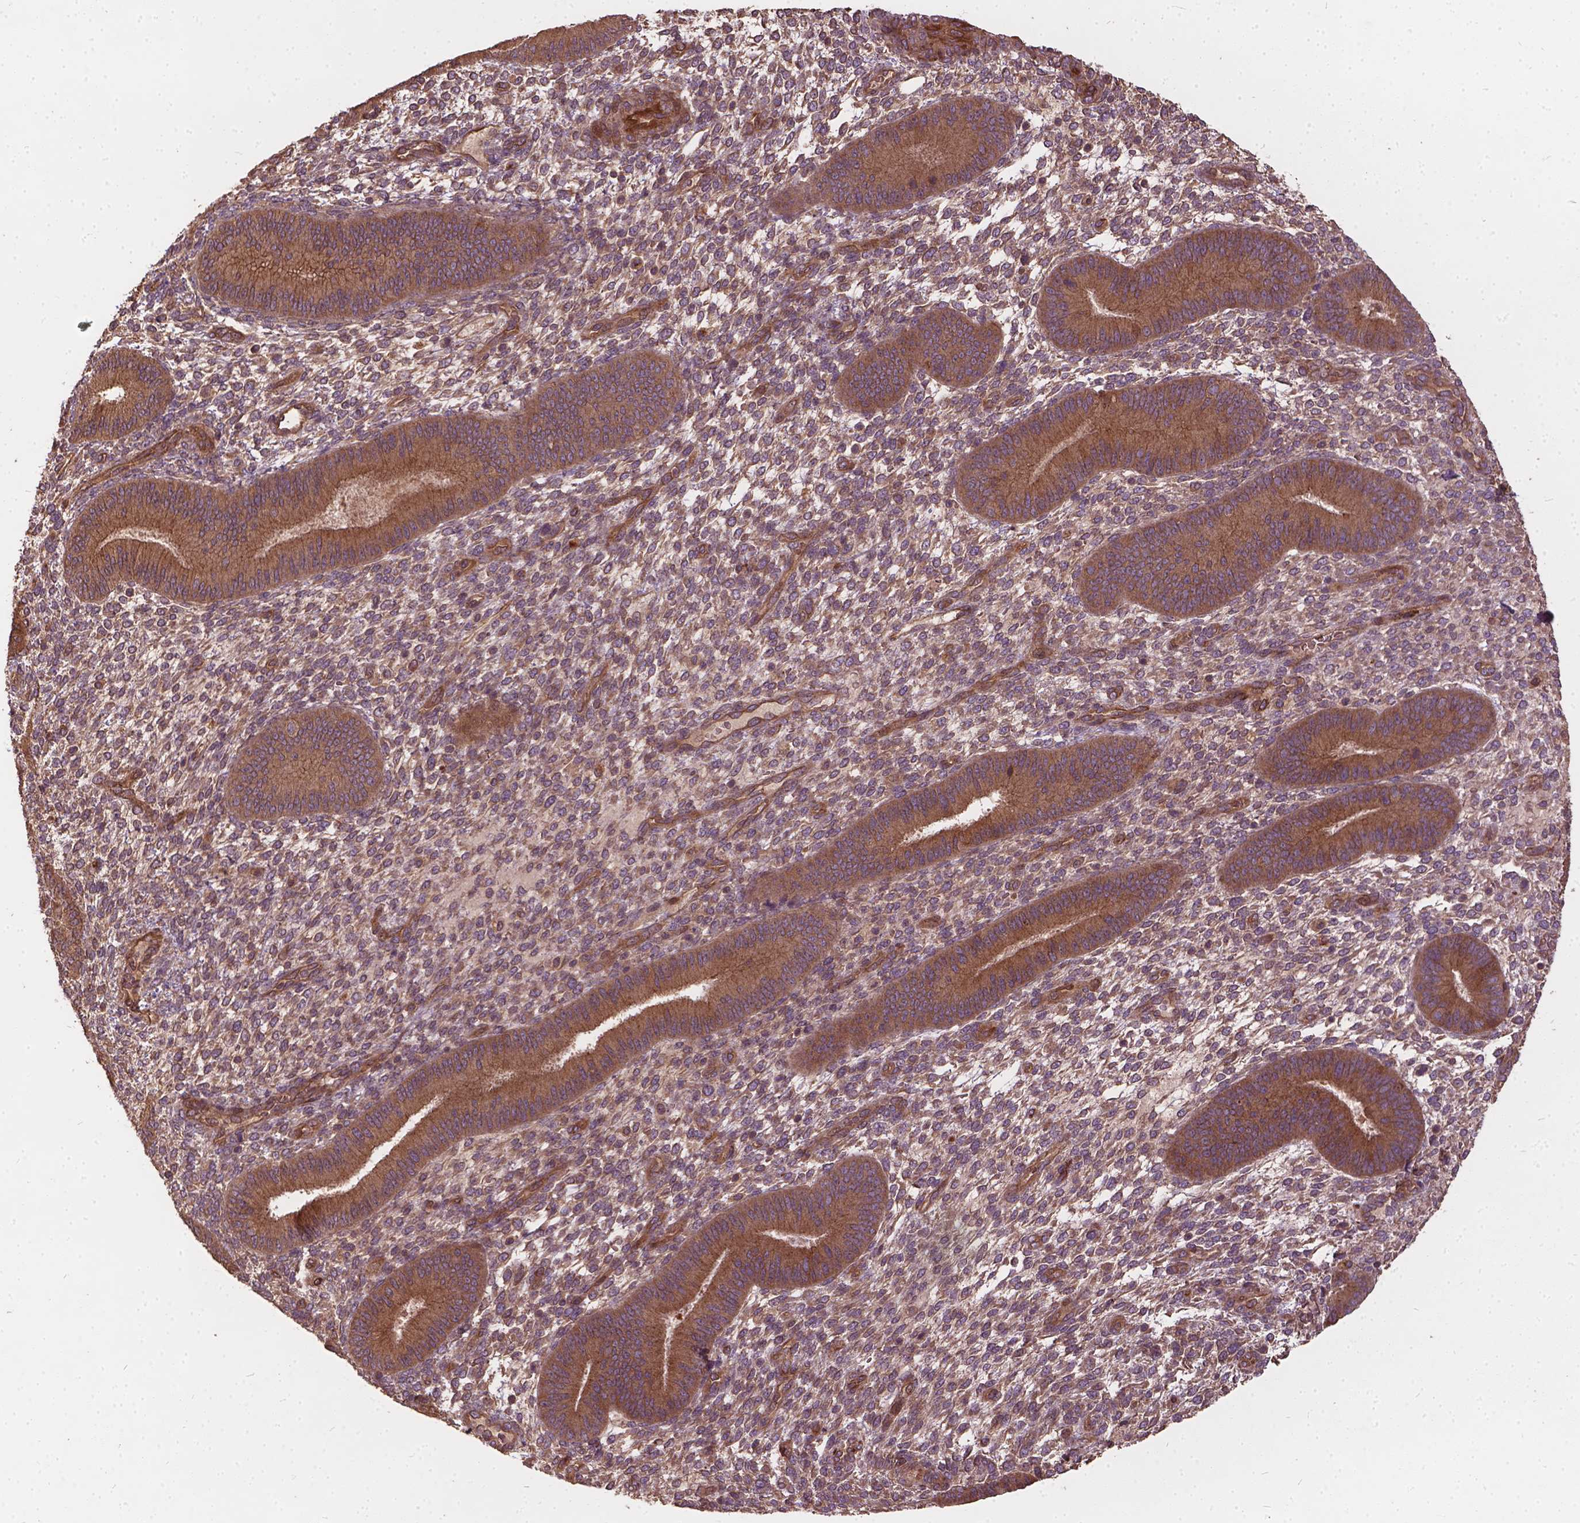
{"staining": {"intensity": "weak", "quantity": "25%-75%", "location": "cytoplasmic/membranous"}, "tissue": "endometrium", "cell_type": "Cells in endometrial stroma", "image_type": "normal", "snomed": [{"axis": "morphology", "description": "Normal tissue, NOS"}, {"axis": "topography", "description": "Endometrium"}], "caption": "Immunohistochemistry of unremarkable endometrium demonstrates low levels of weak cytoplasmic/membranous expression in about 25%-75% of cells in endometrial stroma.", "gene": "UBXN2A", "patient": {"sex": "female", "age": 39}}